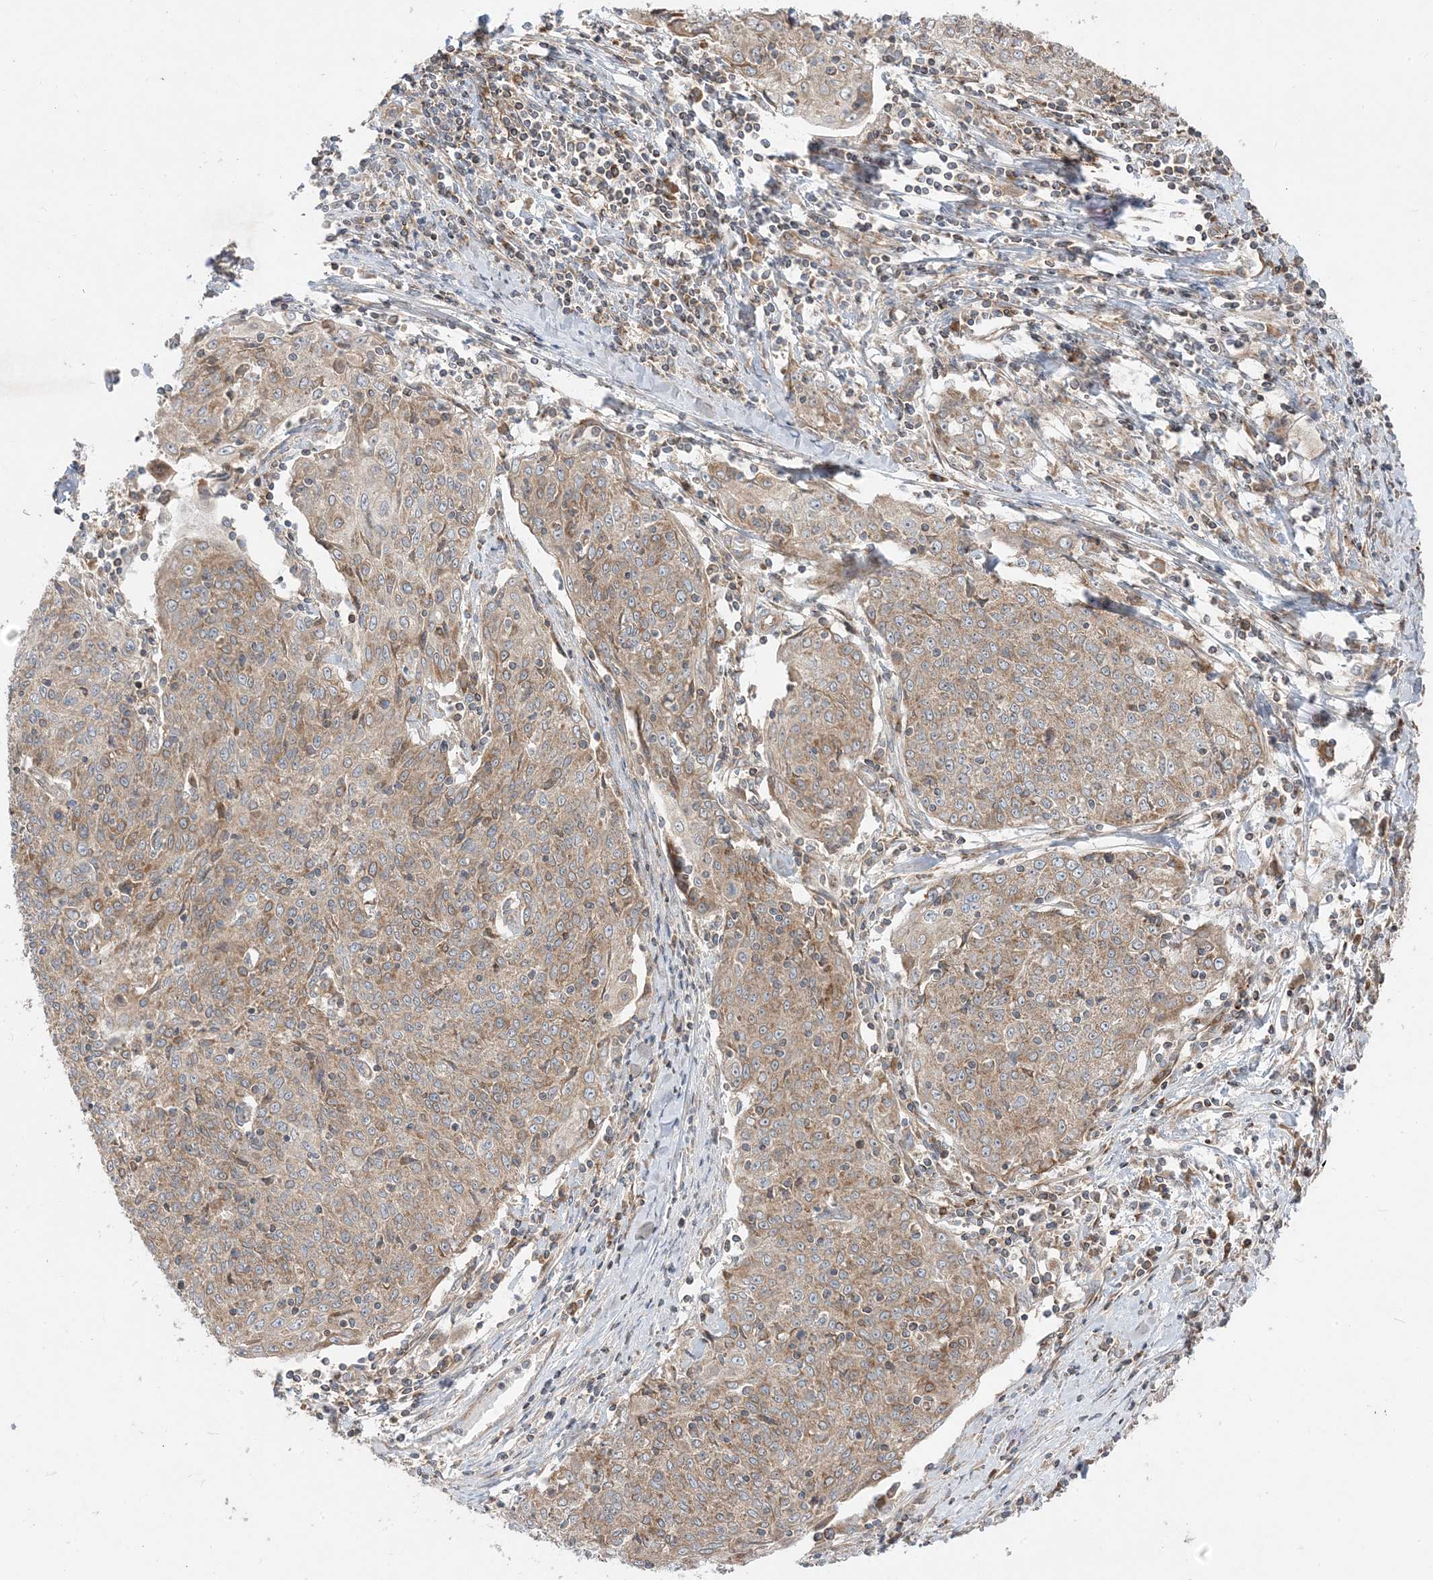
{"staining": {"intensity": "moderate", "quantity": ">75%", "location": "cytoplasmic/membranous"}, "tissue": "cervical cancer", "cell_type": "Tumor cells", "image_type": "cancer", "snomed": [{"axis": "morphology", "description": "Squamous cell carcinoma, NOS"}, {"axis": "topography", "description": "Cervix"}], "caption": "Immunohistochemistry staining of cervical cancer (squamous cell carcinoma), which exhibits medium levels of moderate cytoplasmic/membranous expression in about >75% of tumor cells indicating moderate cytoplasmic/membranous protein expression. The staining was performed using DAB (brown) for protein detection and nuclei were counterstained in hematoxylin (blue).", "gene": "AARS2", "patient": {"sex": "female", "age": 48}}